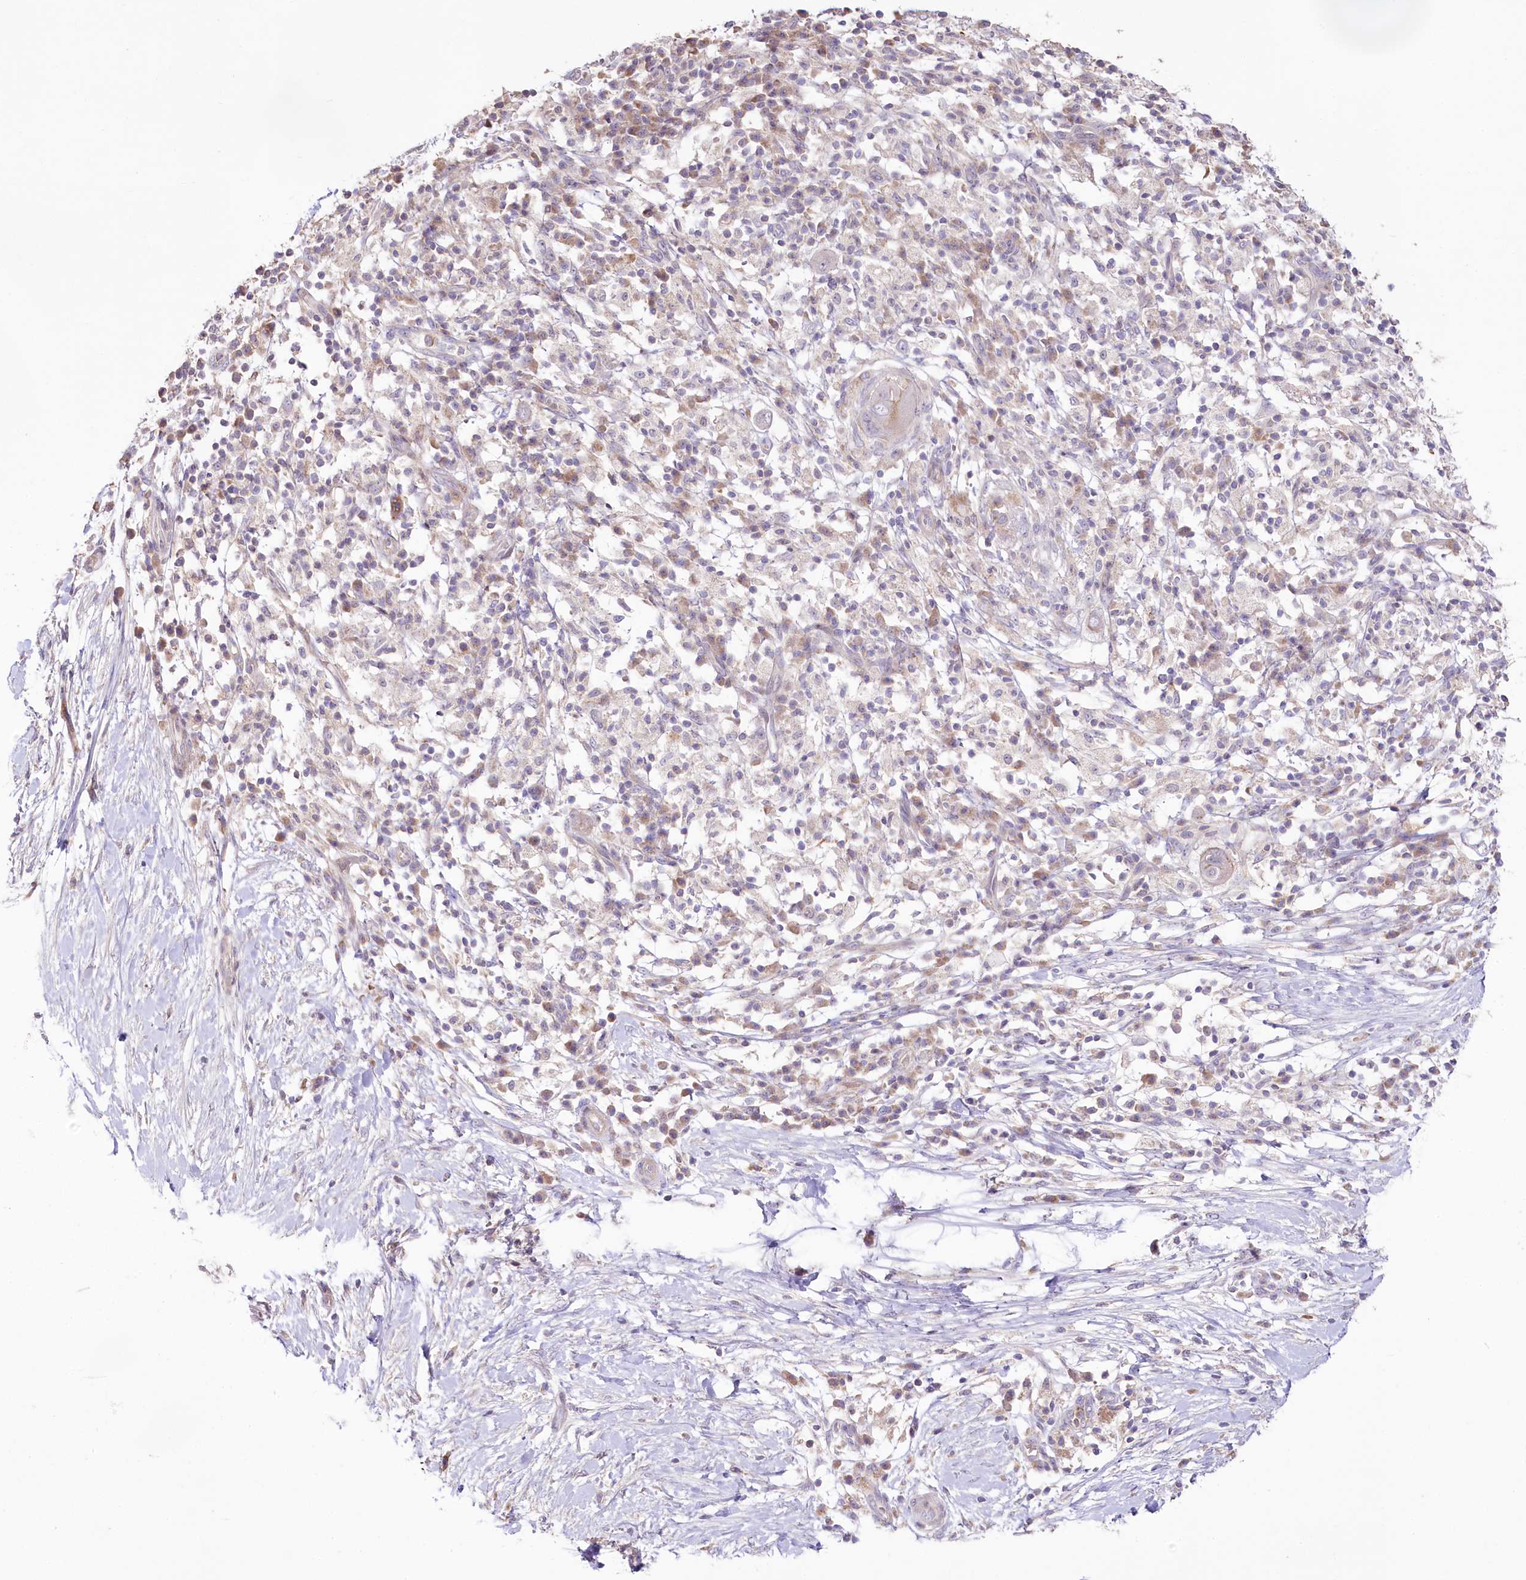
{"staining": {"intensity": "negative", "quantity": "none", "location": "none"}, "tissue": "pancreatic cancer", "cell_type": "Tumor cells", "image_type": "cancer", "snomed": [{"axis": "morphology", "description": "Adenocarcinoma, NOS"}, {"axis": "topography", "description": "Pancreas"}], "caption": "This is an immunohistochemistry photomicrograph of pancreatic adenocarcinoma. There is no staining in tumor cells.", "gene": "SLC6A11", "patient": {"sex": "male", "age": 68}}